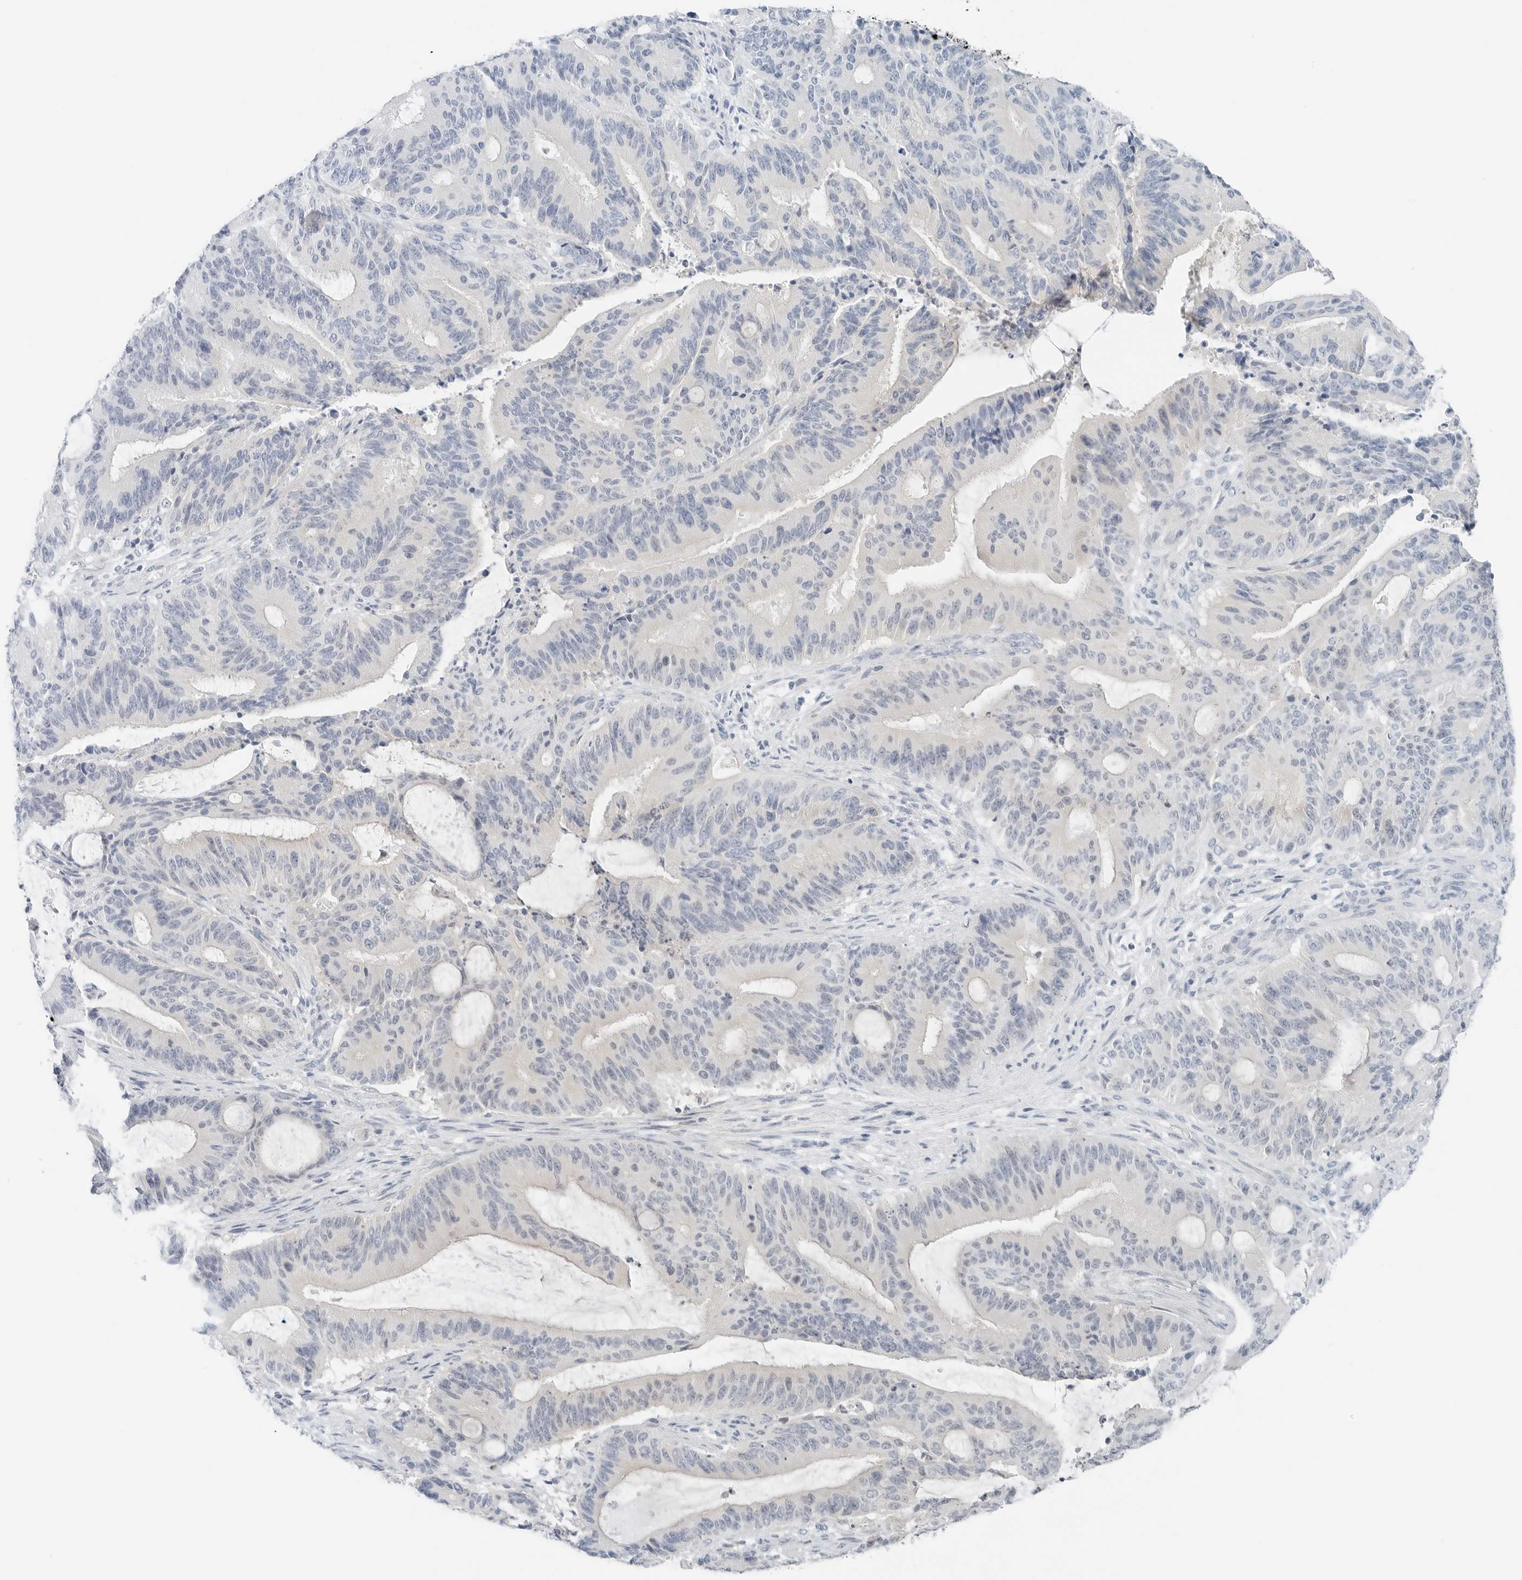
{"staining": {"intensity": "negative", "quantity": "none", "location": "none"}, "tissue": "liver cancer", "cell_type": "Tumor cells", "image_type": "cancer", "snomed": [{"axis": "morphology", "description": "Normal tissue, NOS"}, {"axis": "morphology", "description": "Cholangiocarcinoma"}, {"axis": "topography", "description": "Liver"}, {"axis": "topography", "description": "Peripheral nerve tissue"}], "caption": "The immunohistochemistry (IHC) image has no significant staining in tumor cells of liver cancer (cholangiocarcinoma) tissue.", "gene": "IQCC", "patient": {"sex": "female", "age": 73}}